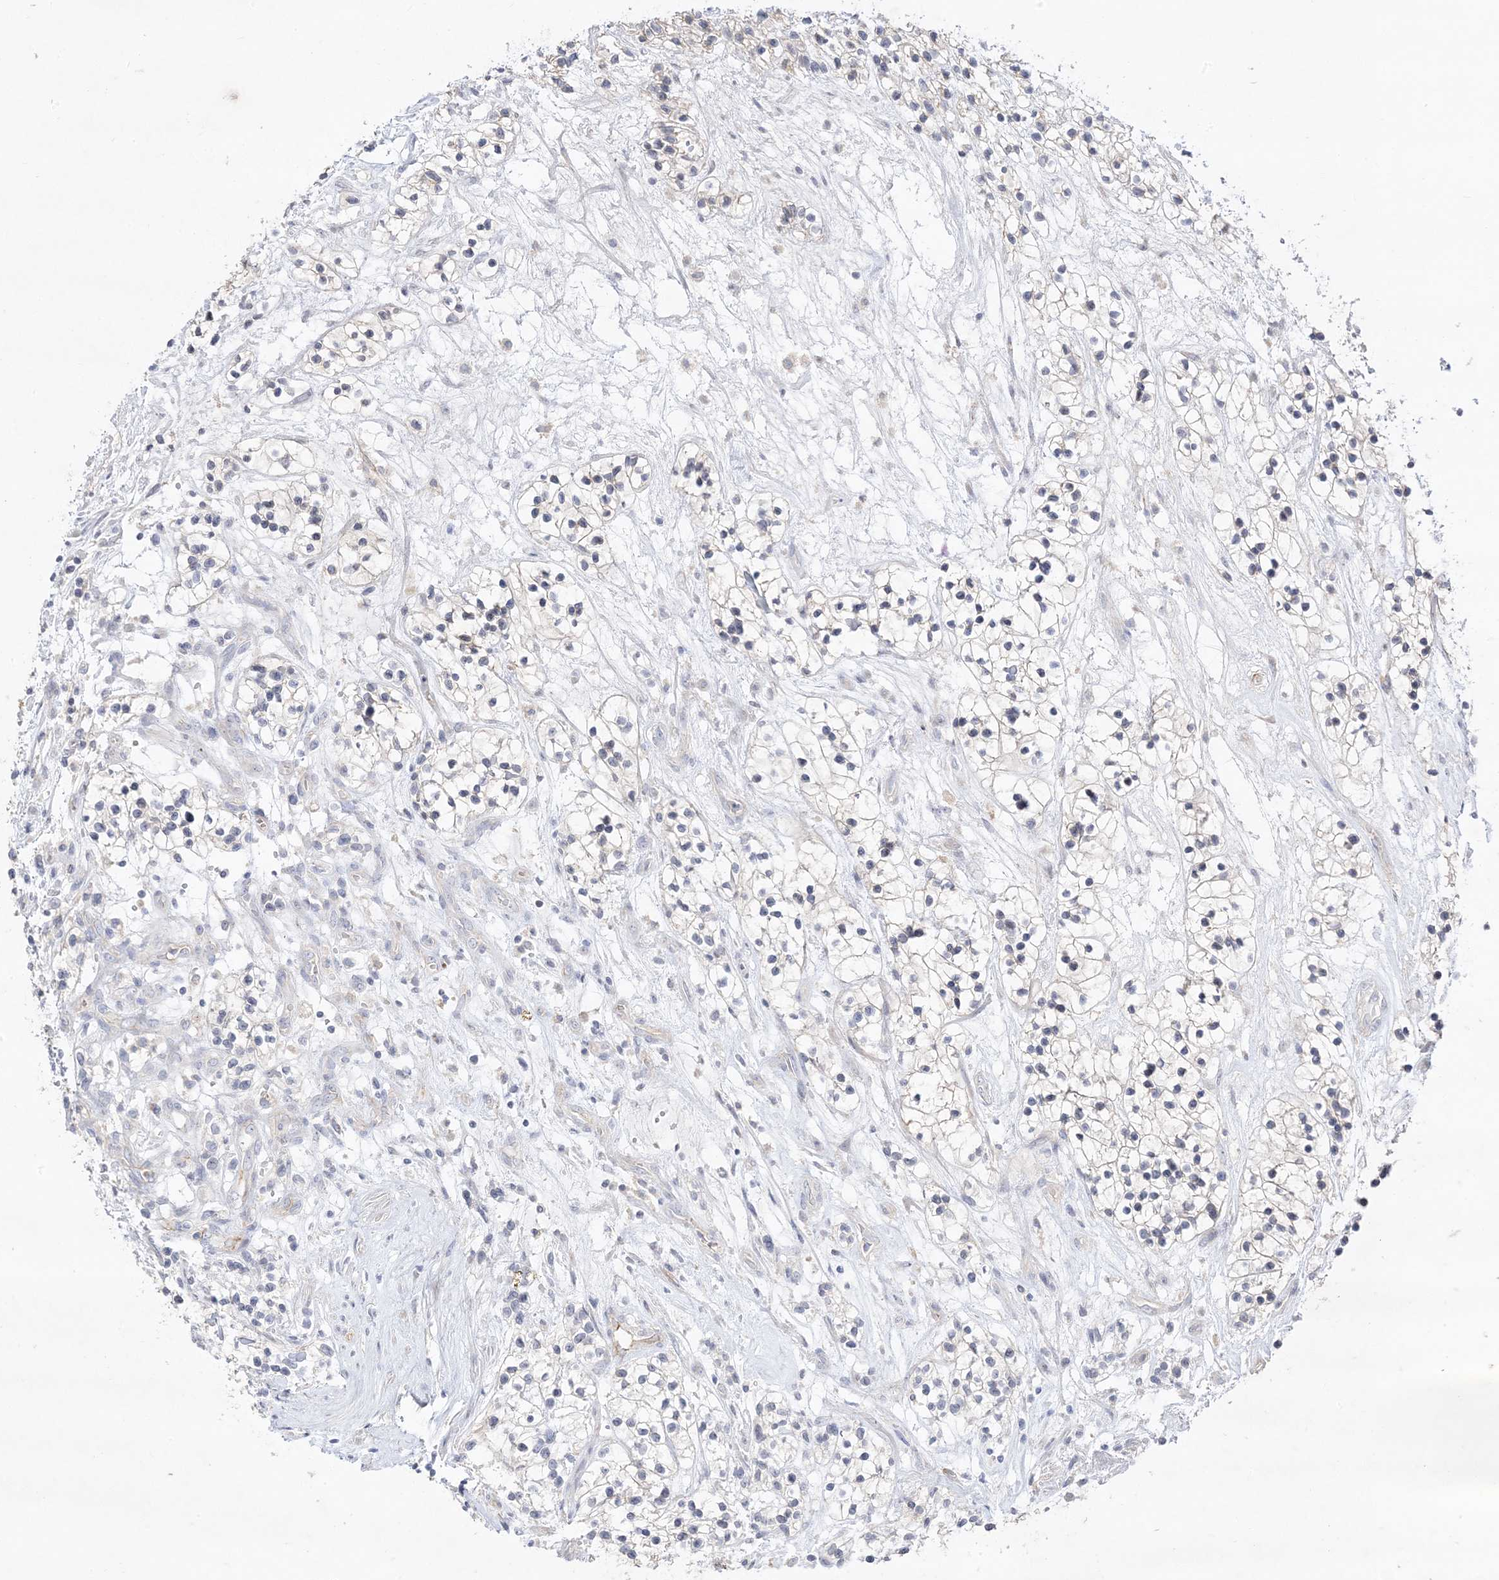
{"staining": {"intensity": "negative", "quantity": "none", "location": "none"}, "tissue": "renal cancer", "cell_type": "Tumor cells", "image_type": "cancer", "snomed": [{"axis": "morphology", "description": "Adenocarcinoma, NOS"}, {"axis": "topography", "description": "Kidney"}], "caption": "Human adenocarcinoma (renal) stained for a protein using IHC exhibits no positivity in tumor cells.", "gene": "TRANK1", "patient": {"sex": "female", "age": 57}}